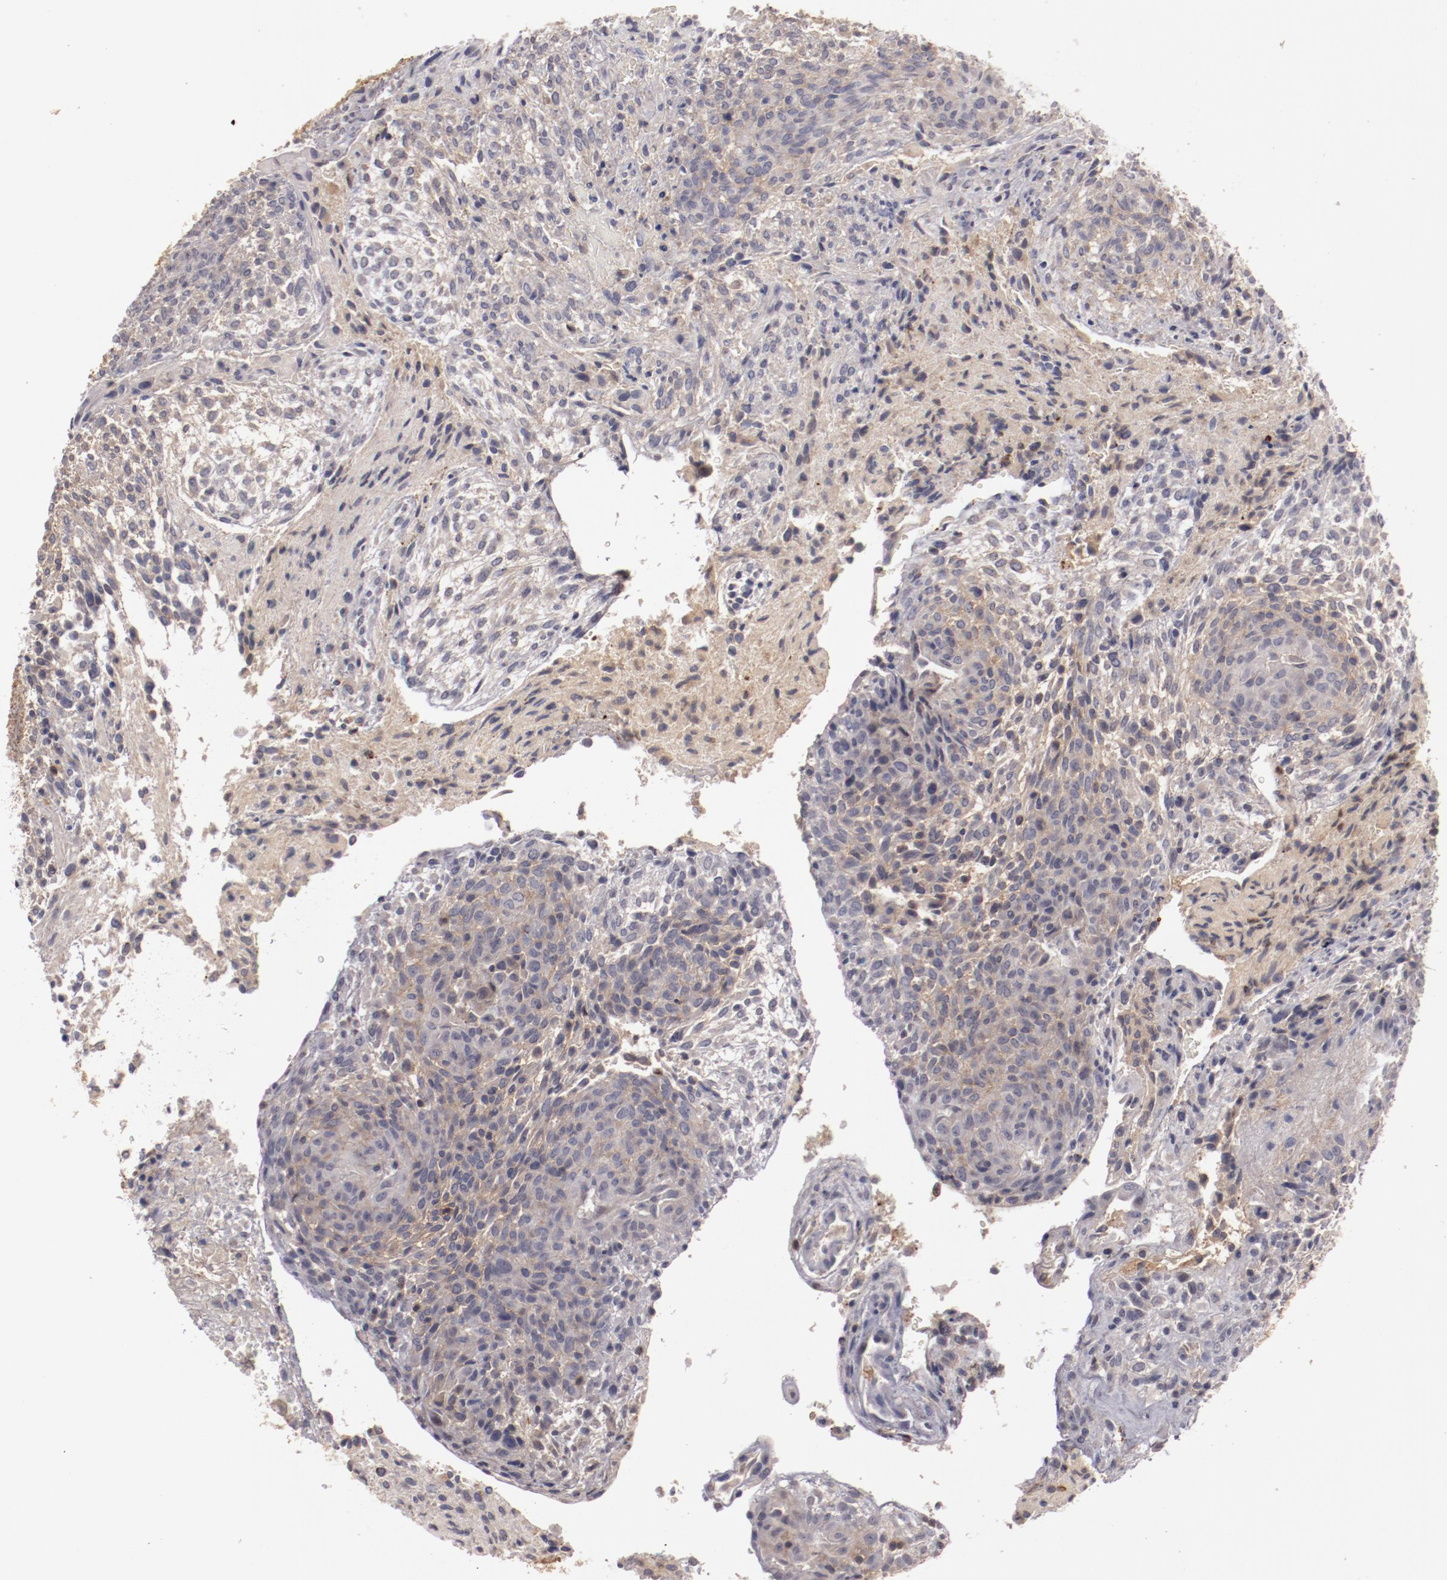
{"staining": {"intensity": "negative", "quantity": "none", "location": "none"}, "tissue": "glioma", "cell_type": "Tumor cells", "image_type": "cancer", "snomed": [{"axis": "morphology", "description": "Glioma, malignant, High grade"}, {"axis": "topography", "description": "Cerebral cortex"}], "caption": "DAB (3,3'-diaminobenzidine) immunohistochemical staining of glioma demonstrates no significant staining in tumor cells.", "gene": "MBL2", "patient": {"sex": "female", "age": 55}}